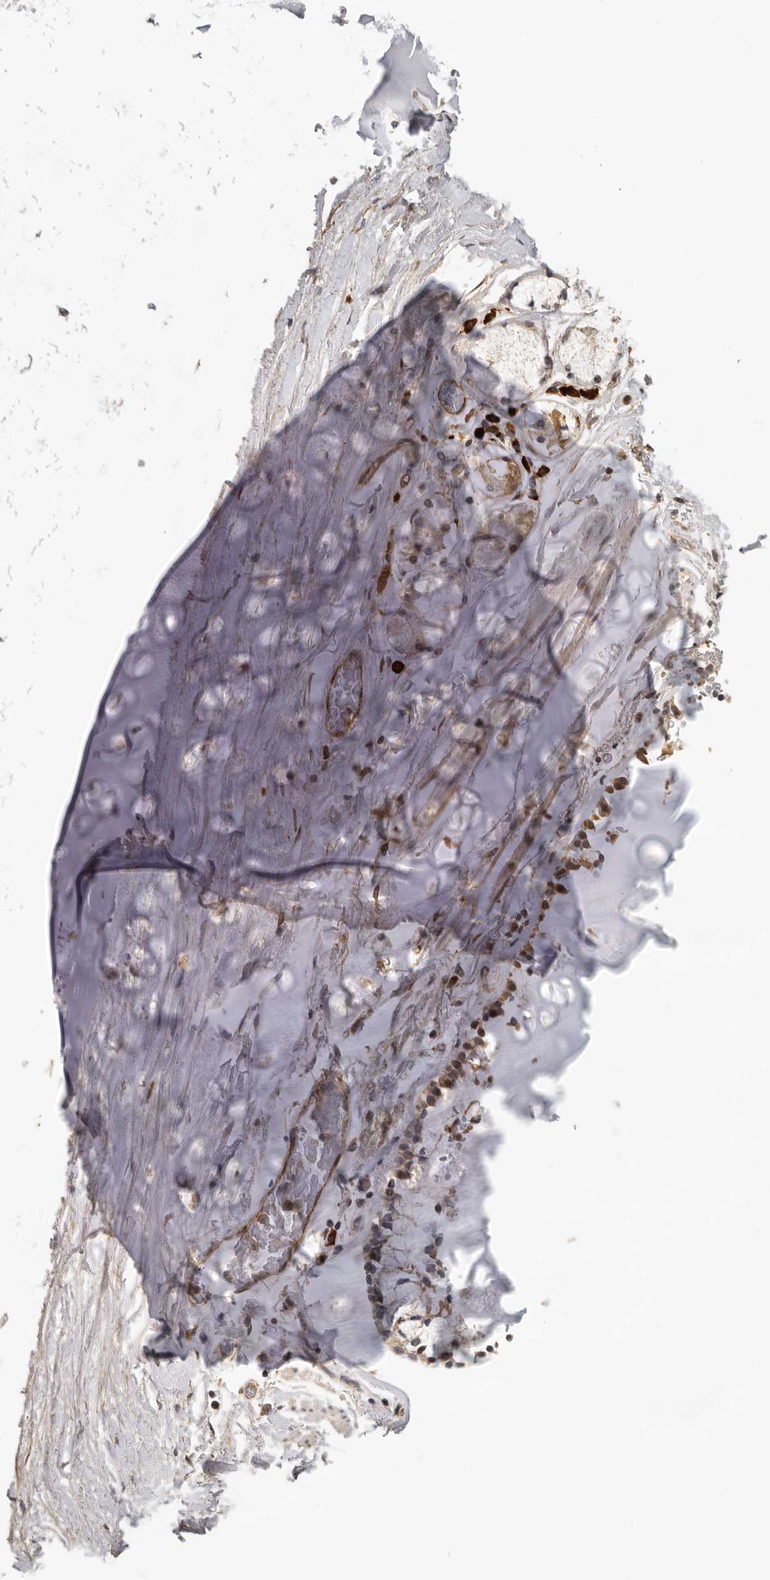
{"staining": {"intensity": "moderate", "quantity": ">75%", "location": "cytoplasmic/membranous"}, "tissue": "adipose tissue", "cell_type": "Adipocytes", "image_type": "normal", "snomed": [{"axis": "morphology", "description": "Normal tissue, NOS"}, {"axis": "topography", "description": "Cartilage tissue"}, {"axis": "topography", "description": "Lung"}], "caption": "This is a photomicrograph of immunohistochemistry (IHC) staining of benign adipose tissue, which shows moderate expression in the cytoplasmic/membranous of adipocytes.", "gene": "RNF157", "patient": {"sex": "female", "age": 77}}